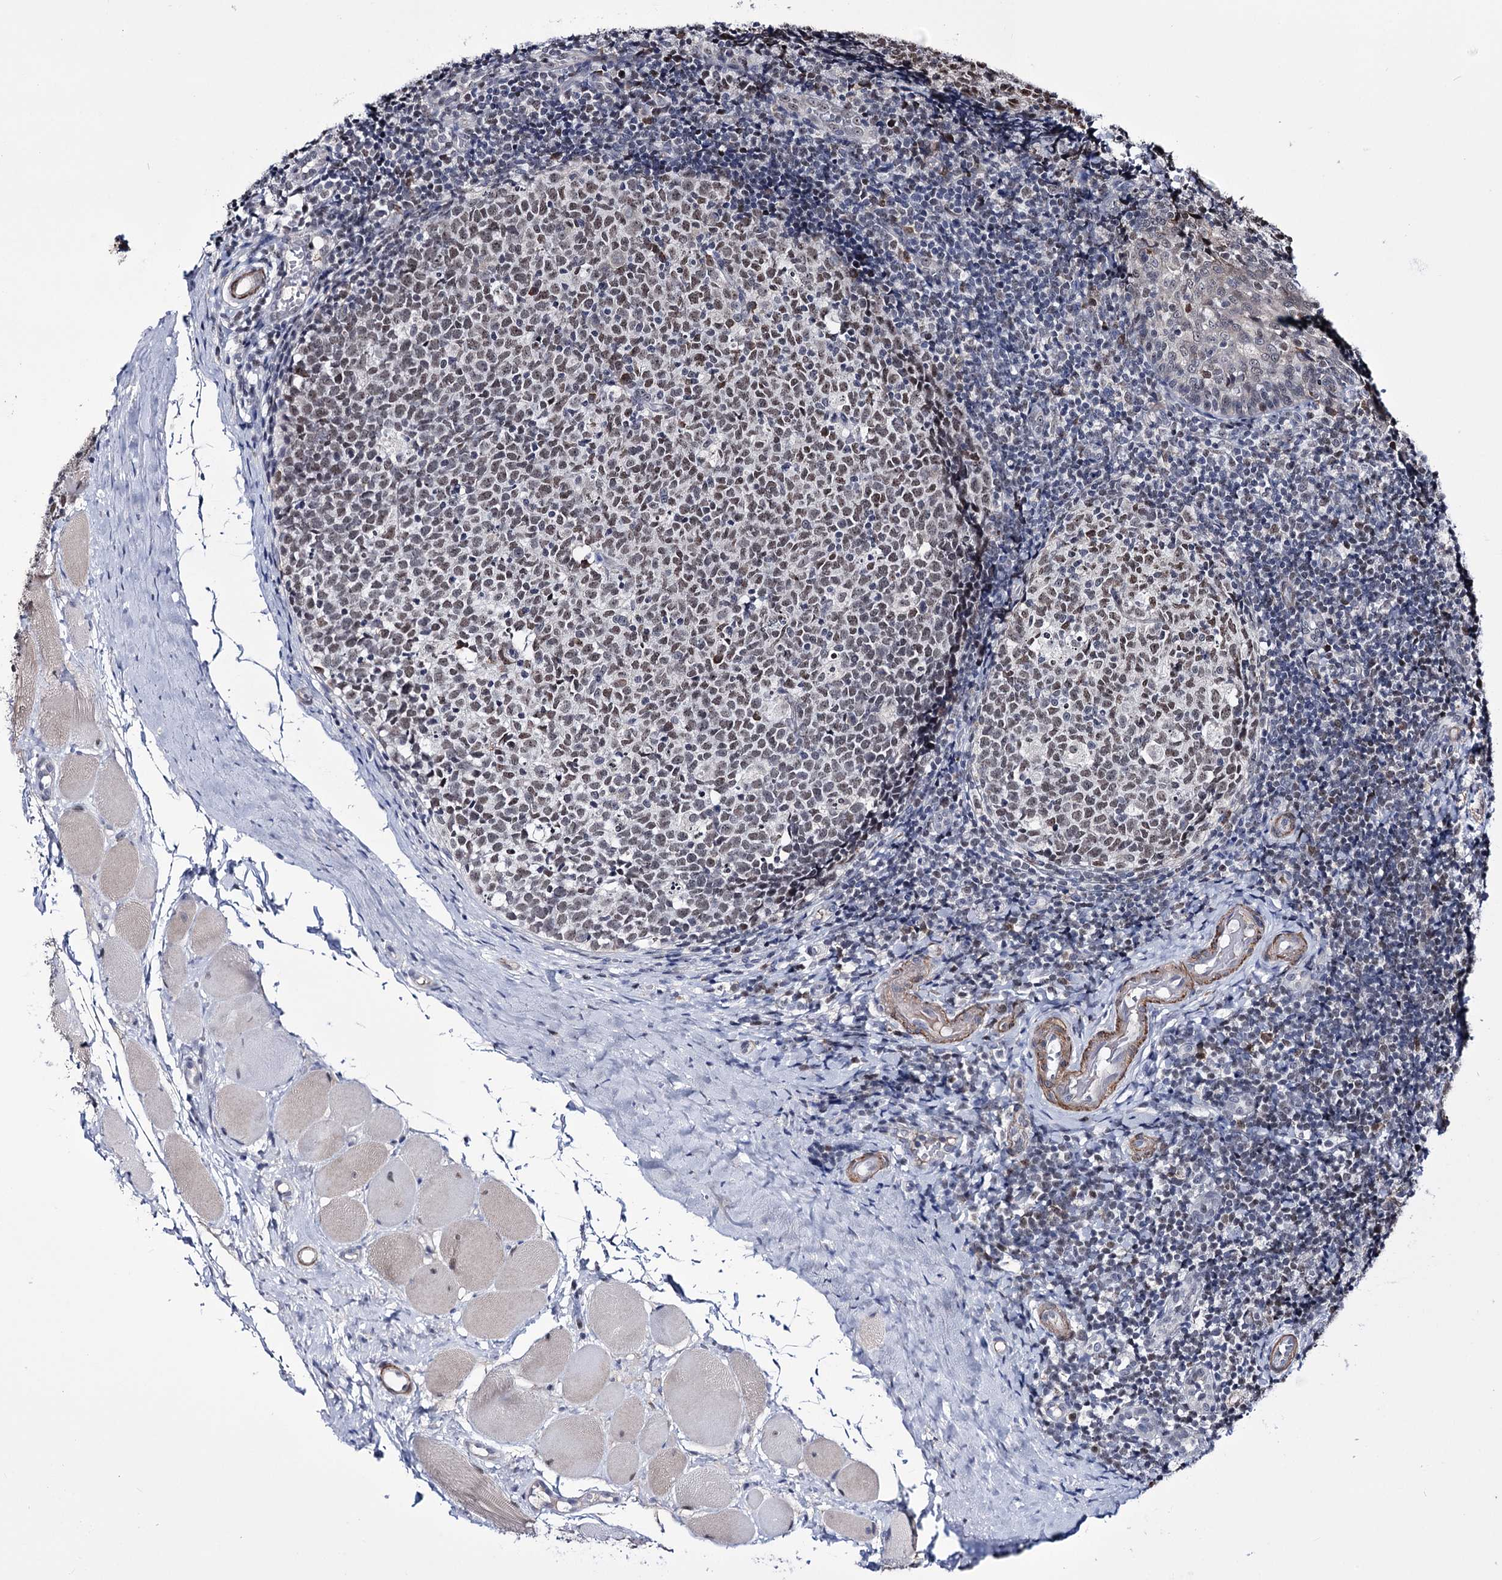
{"staining": {"intensity": "moderate", "quantity": "25%-75%", "location": "nuclear"}, "tissue": "tonsil", "cell_type": "Germinal center cells", "image_type": "normal", "snomed": [{"axis": "morphology", "description": "Normal tissue, NOS"}, {"axis": "topography", "description": "Tonsil"}], "caption": "Immunohistochemistry micrograph of benign tonsil: human tonsil stained using immunohistochemistry (IHC) shows medium levels of moderate protein expression localized specifically in the nuclear of germinal center cells, appearing as a nuclear brown color.", "gene": "PPRC1", "patient": {"sex": "female", "age": 19}}